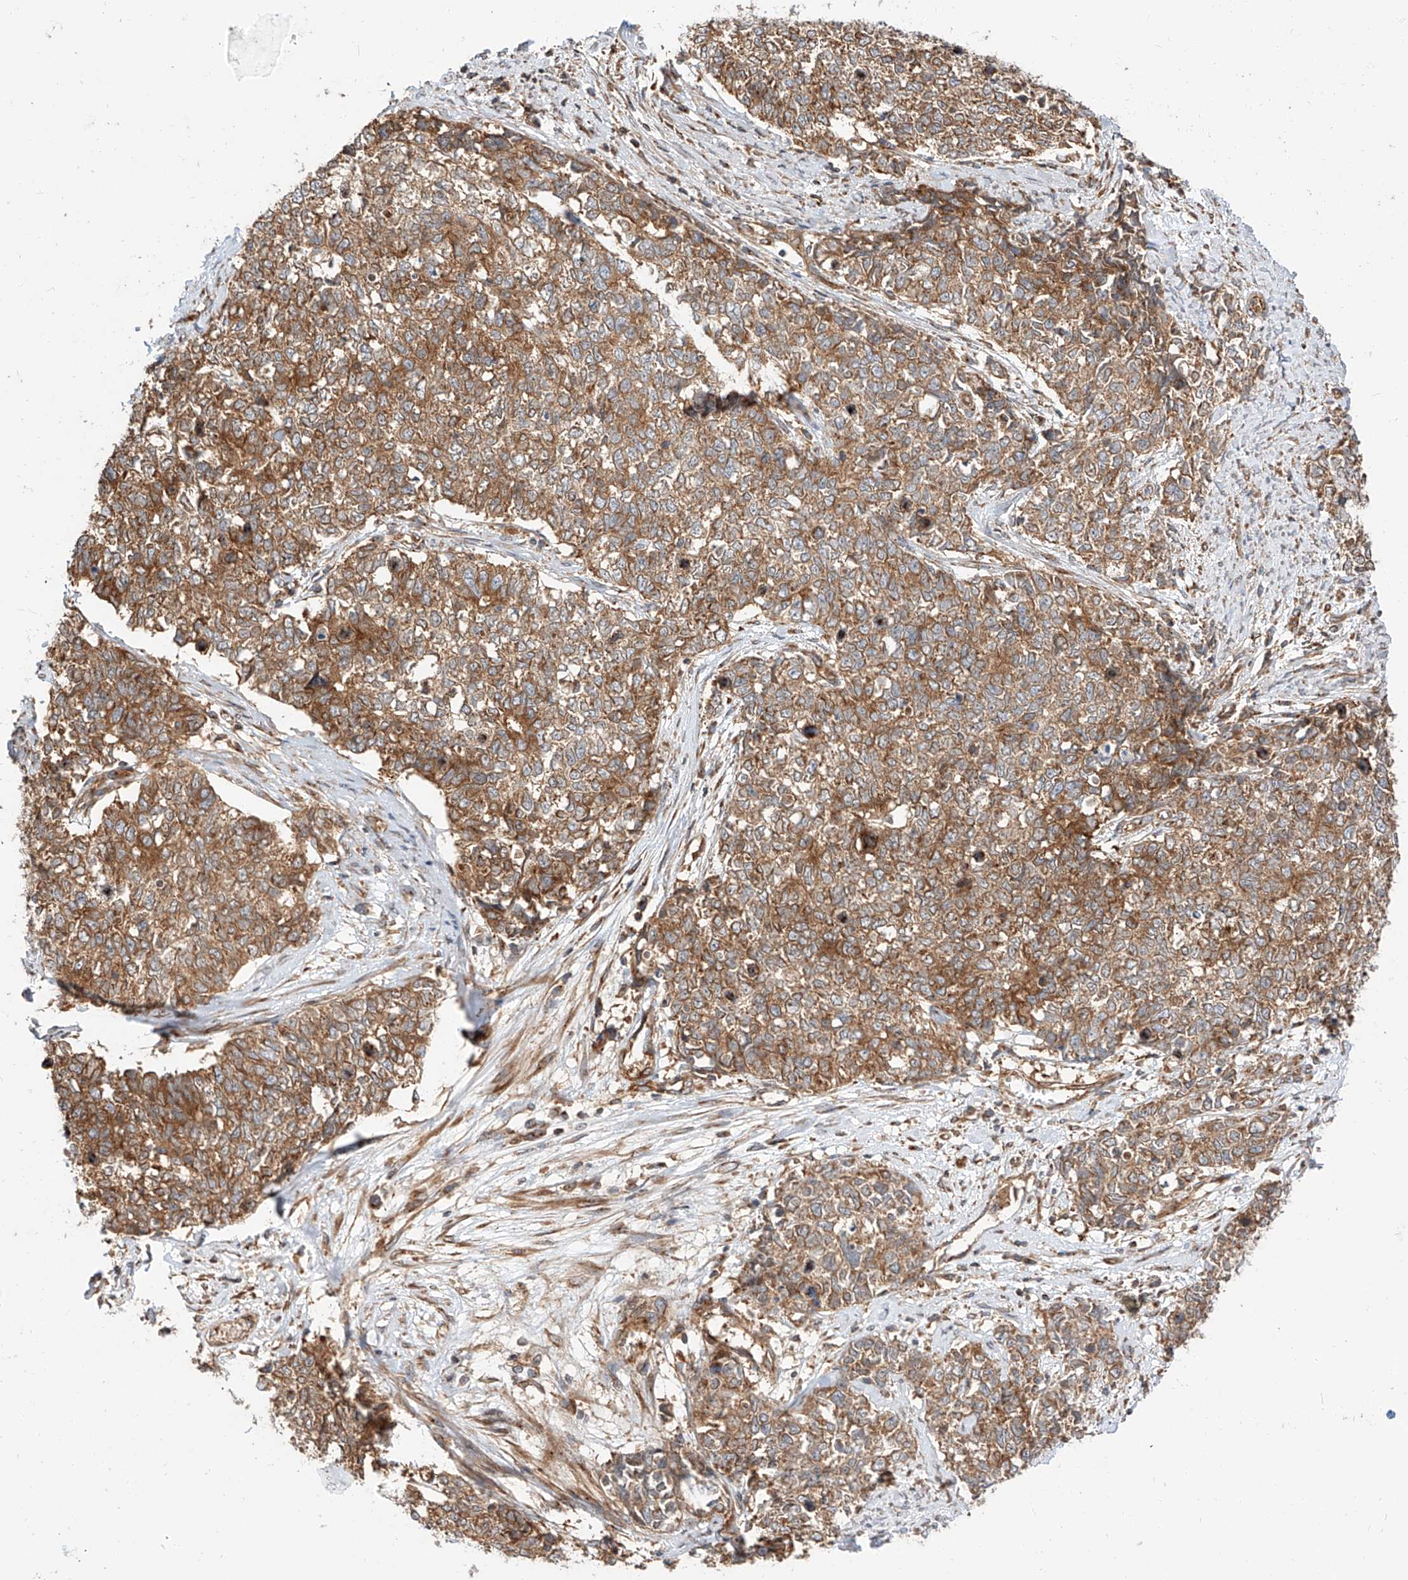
{"staining": {"intensity": "moderate", "quantity": ">75%", "location": "cytoplasmic/membranous"}, "tissue": "cervical cancer", "cell_type": "Tumor cells", "image_type": "cancer", "snomed": [{"axis": "morphology", "description": "Squamous cell carcinoma, NOS"}, {"axis": "topography", "description": "Cervix"}], "caption": "There is medium levels of moderate cytoplasmic/membranous staining in tumor cells of cervical cancer (squamous cell carcinoma), as demonstrated by immunohistochemical staining (brown color).", "gene": "ISCA2", "patient": {"sex": "female", "age": 63}}